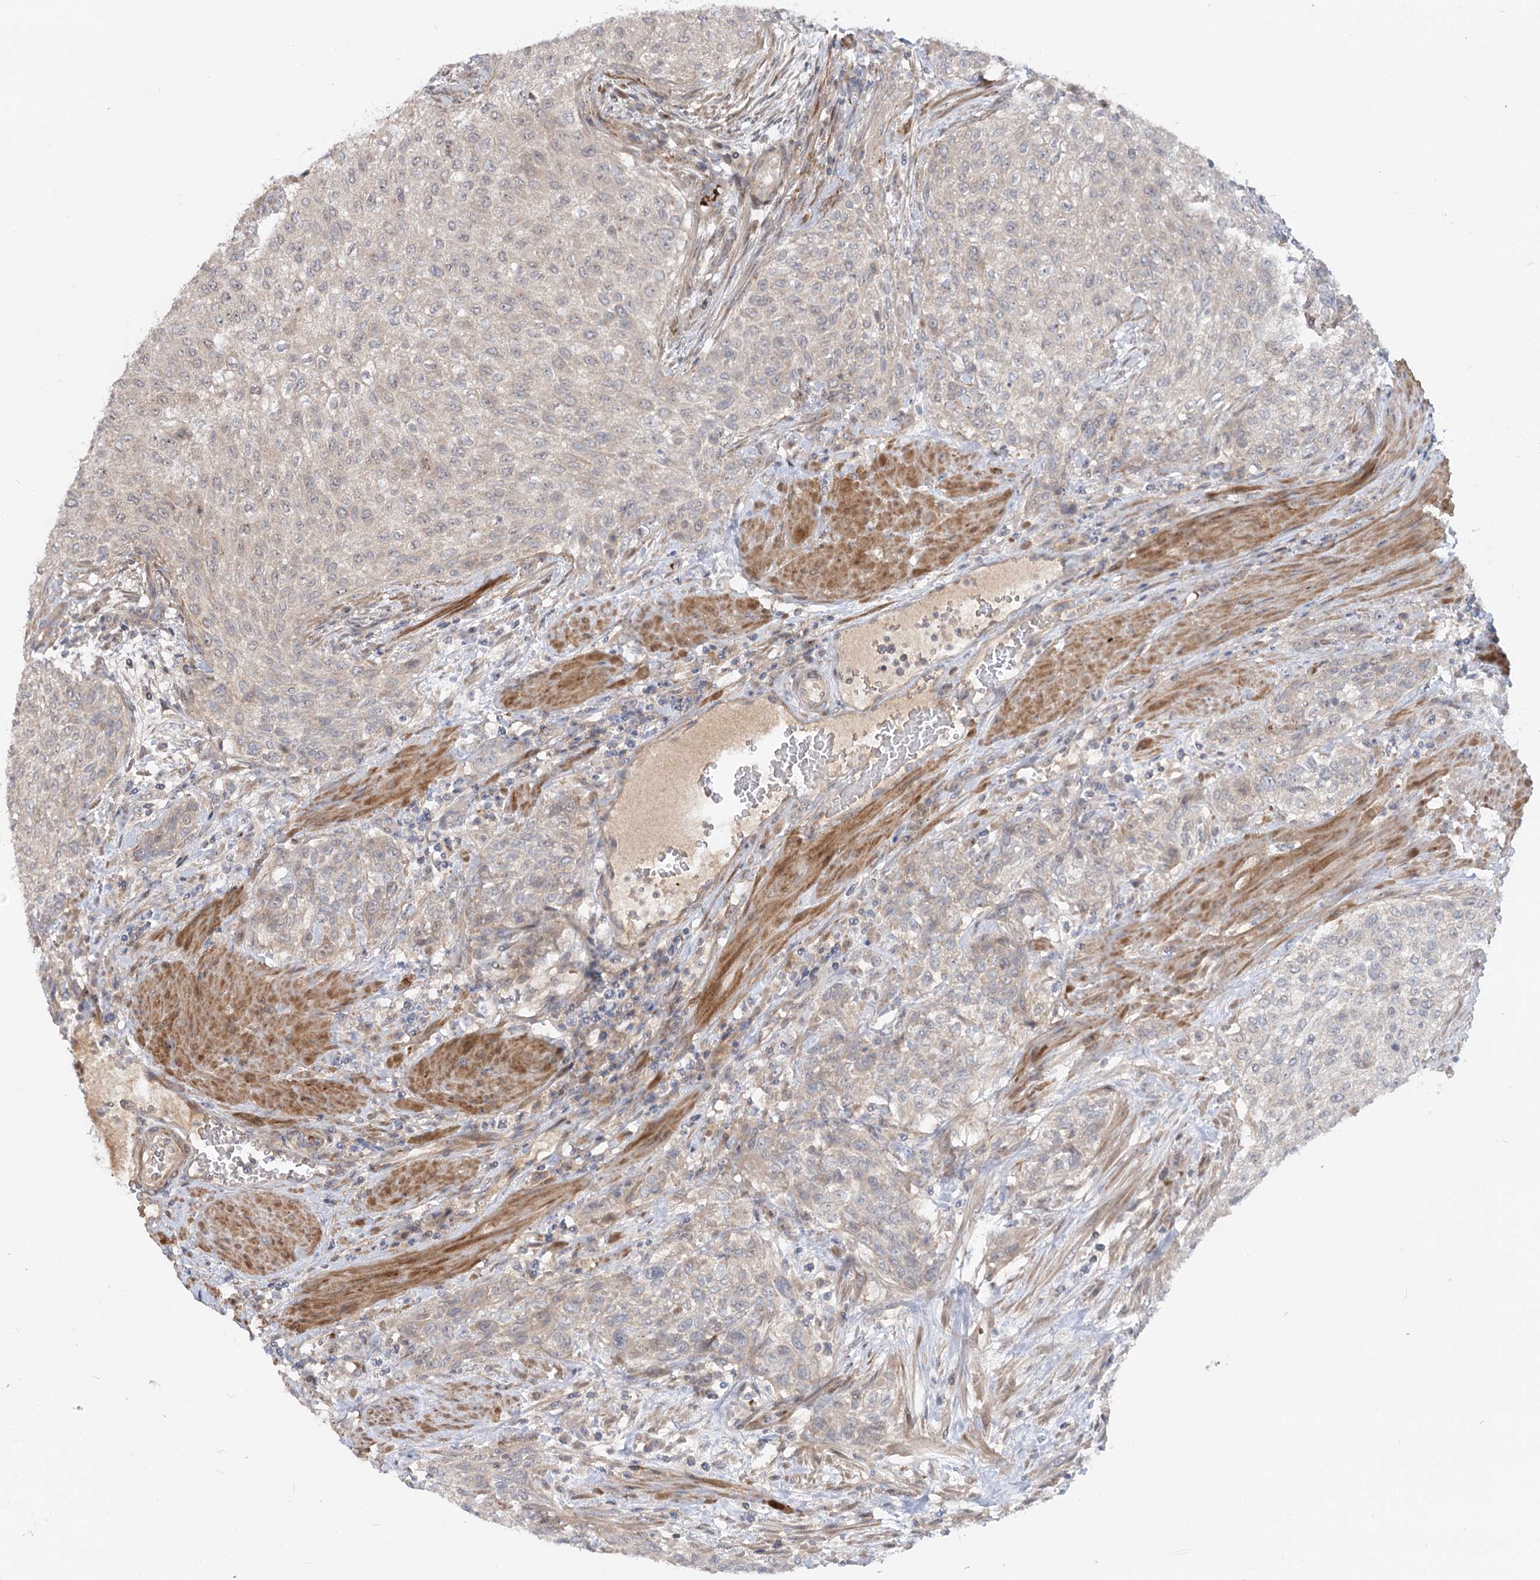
{"staining": {"intensity": "negative", "quantity": "none", "location": "none"}, "tissue": "urothelial cancer", "cell_type": "Tumor cells", "image_type": "cancer", "snomed": [{"axis": "morphology", "description": "Urothelial carcinoma, High grade"}, {"axis": "topography", "description": "Urinary bladder"}], "caption": "Image shows no protein expression in tumor cells of urothelial cancer tissue.", "gene": "FGF19", "patient": {"sex": "male", "age": 35}}